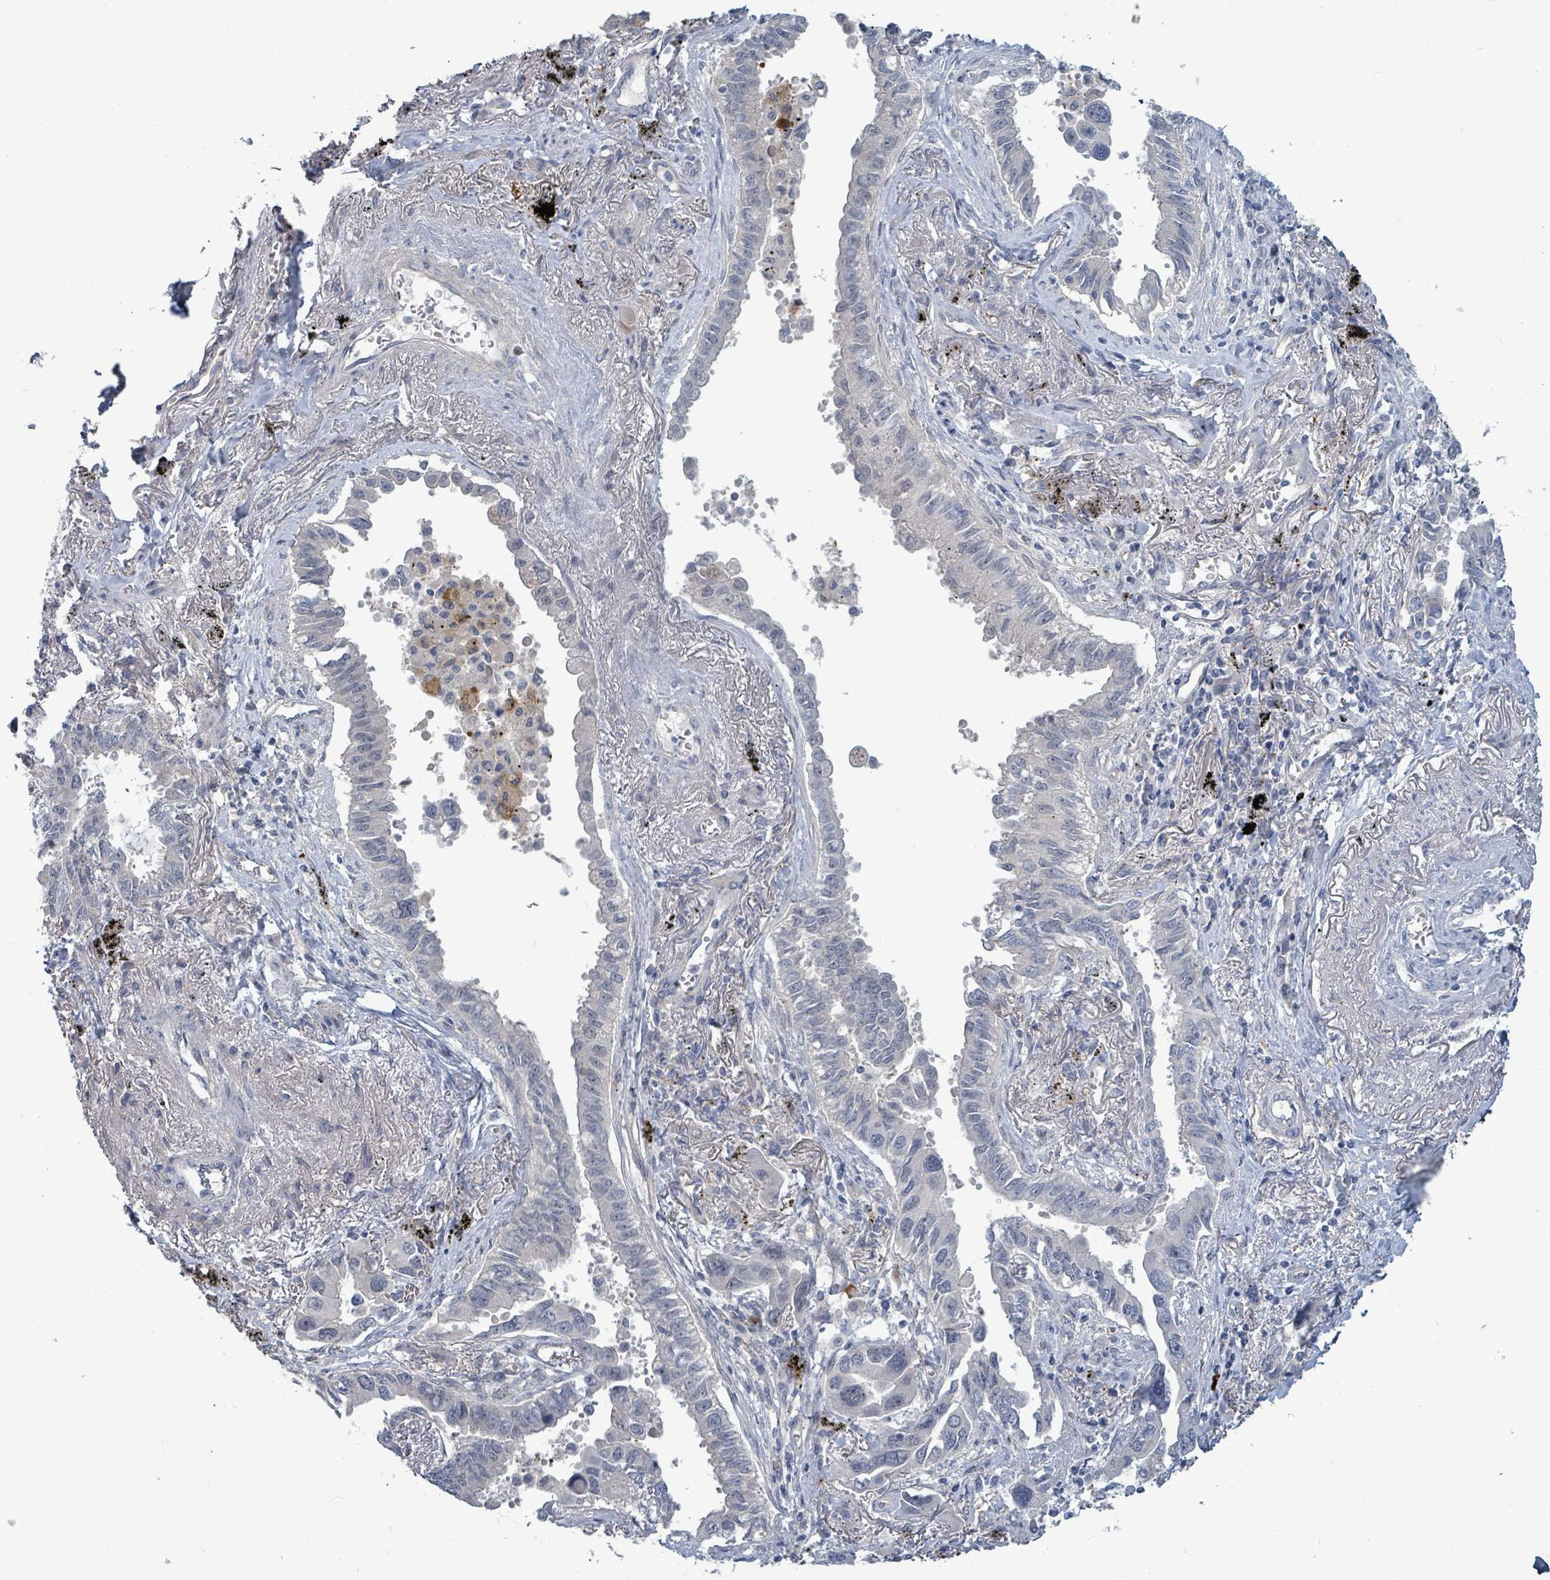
{"staining": {"intensity": "negative", "quantity": "none", "location": "none"}, "tissue": "lung cancer", "cell_type": "Tumor cells", "image_type": "cancer", "snomed": [{"axis": "morphology", "description": "Adenocarcinoma, NOS"}, {"axis": "topography", "description": "Lung"}], "caption": "The histopathology image demonstrates no staining of tumor cells in lung cancer (adenocarcinoma).", "gene": "TRDMT1", "patient": {"sex": "male", "age": 67}}